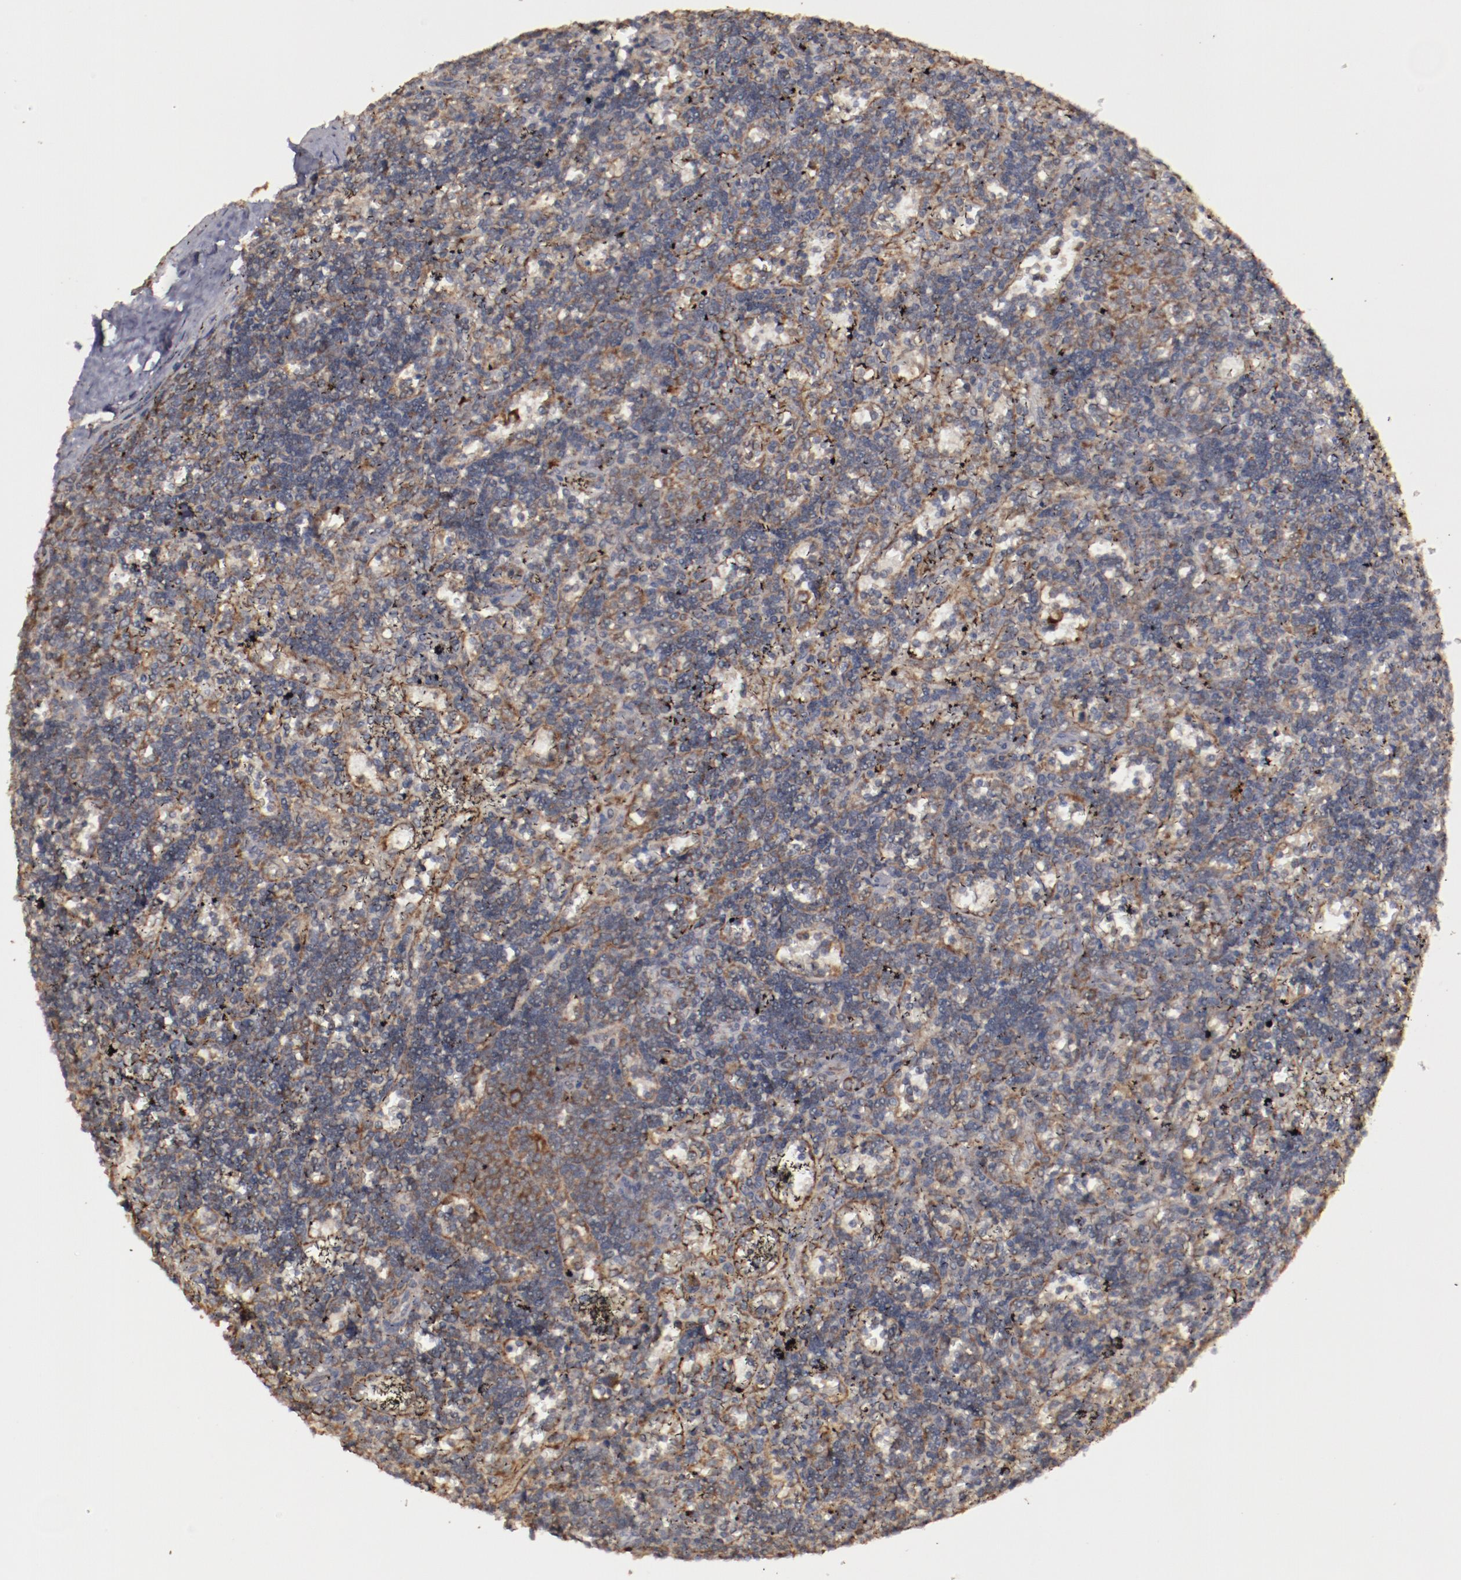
{"staining": {"intensity": "moderate", "quantity": ">75%", "location": "cytoplasmic/membranous"}, "tissue": "lymphoma", "cell_type": "Tumor cells", "image_type": "cancer", "snomed": [{"axis": "morphology", "description": "Malignant lymphoma, non-Hodgkin's type, Low grade"}, {"axis": "topography", "description": "Spleen"}], "caption": "Protein staining by immunohistochemistry (IHC) demonstrates moderate cytoplasmic/membranous expression in about >75% of tumor cells in low-grade malignant lymphoma, non-Hodgkin's type.", "gene": "RPS4Y1", "patient": {"sex": "male", "age": 60}}